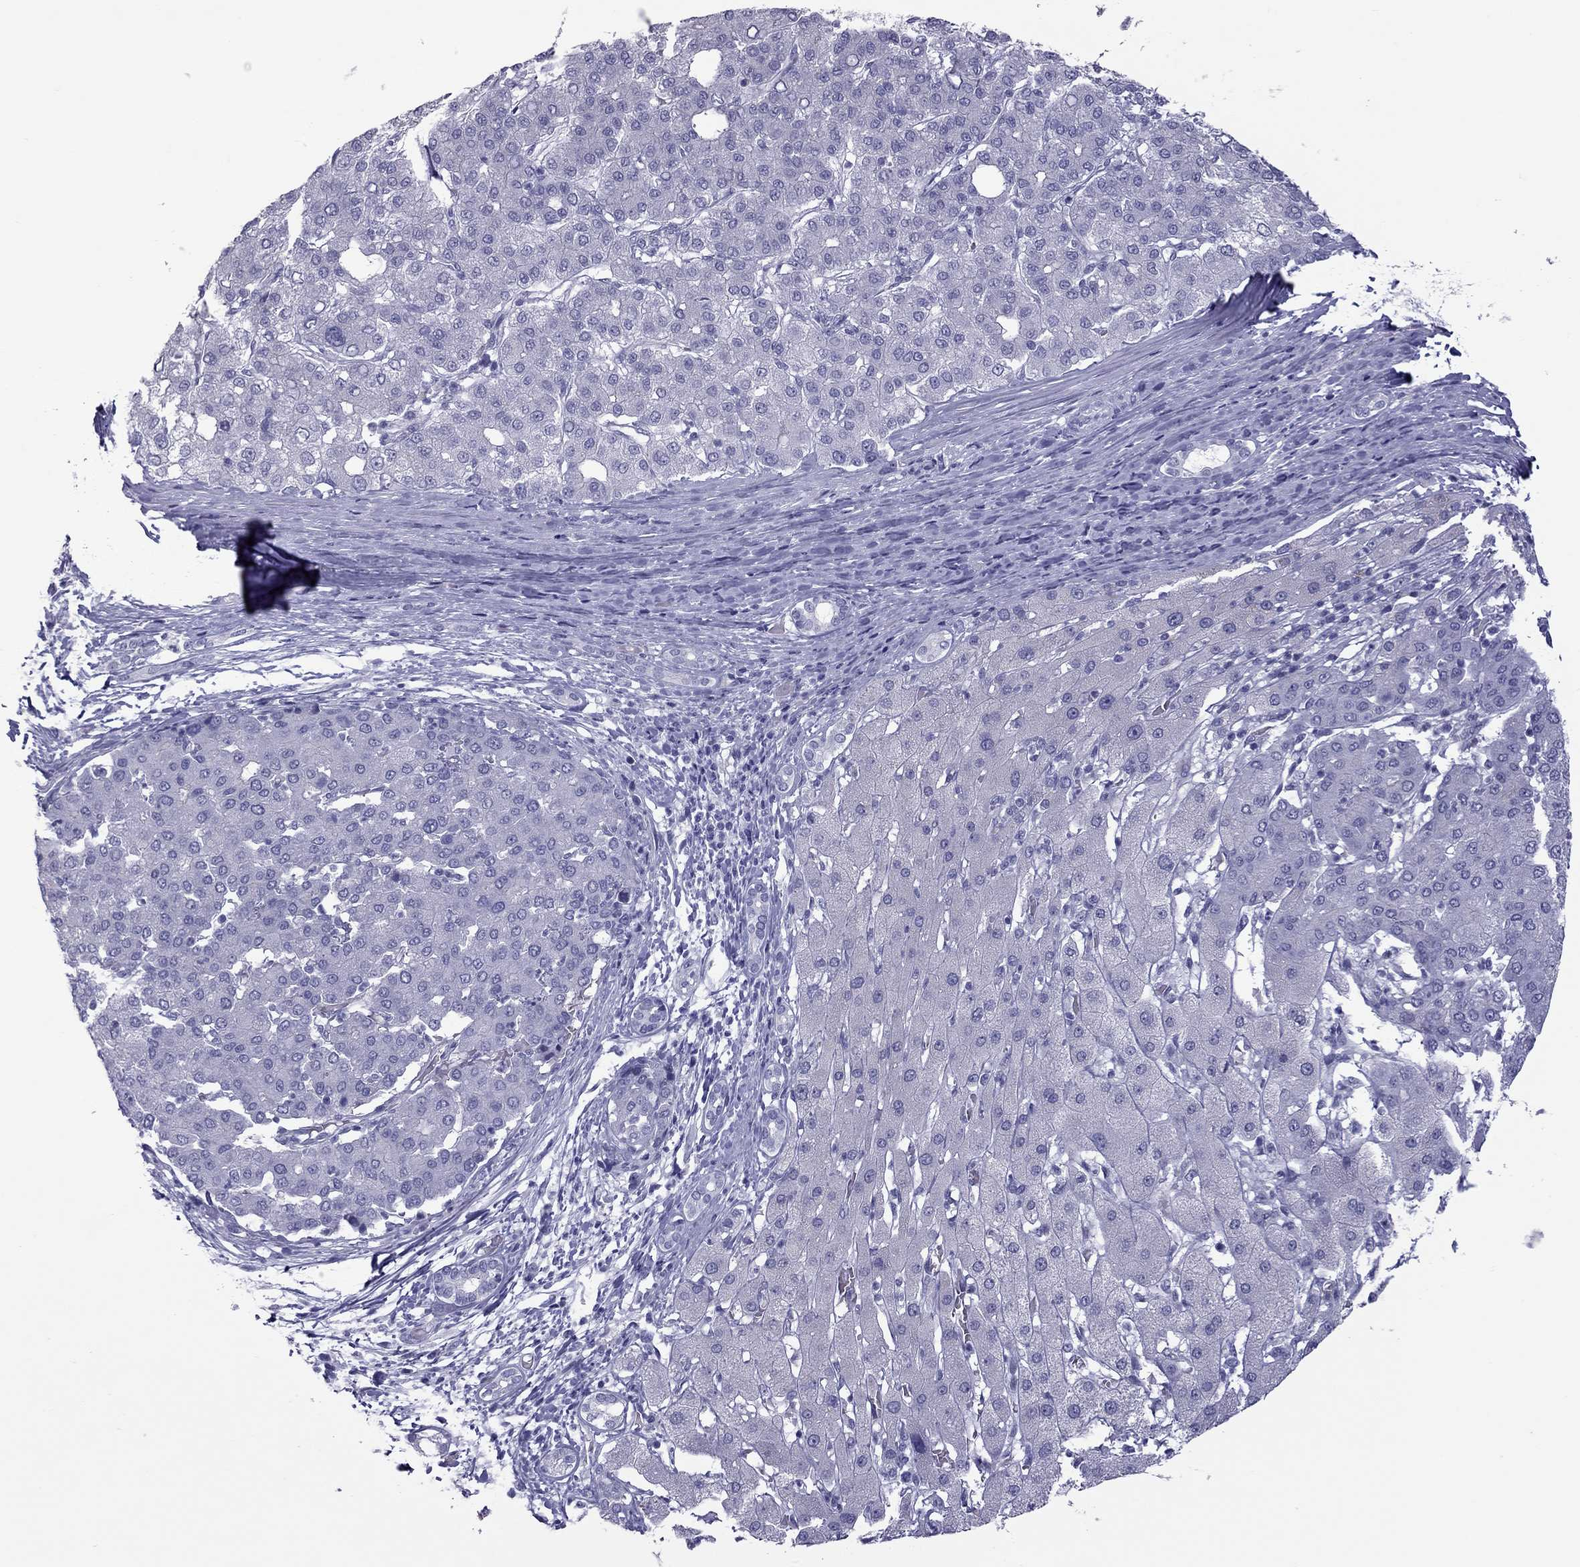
{"staining": {"intensity": "negative", "quantity": "none", "location": "none"}, "tissue": "liver cancer", "cell_type": "Tumor cells", "image_type": "cancer", "snomed": [{"axis": "morphology", "description": "Carcinoma, Hepatocellular, NOS"}, {"axis": "topography", "description": "Liver"}], "caption": "This is an immunohistochemistry (IHC) image of liver cancer. There is no staining in tumor cells.", "gene": "TEX14", "patient": {"sex": "male", "age": 65}}